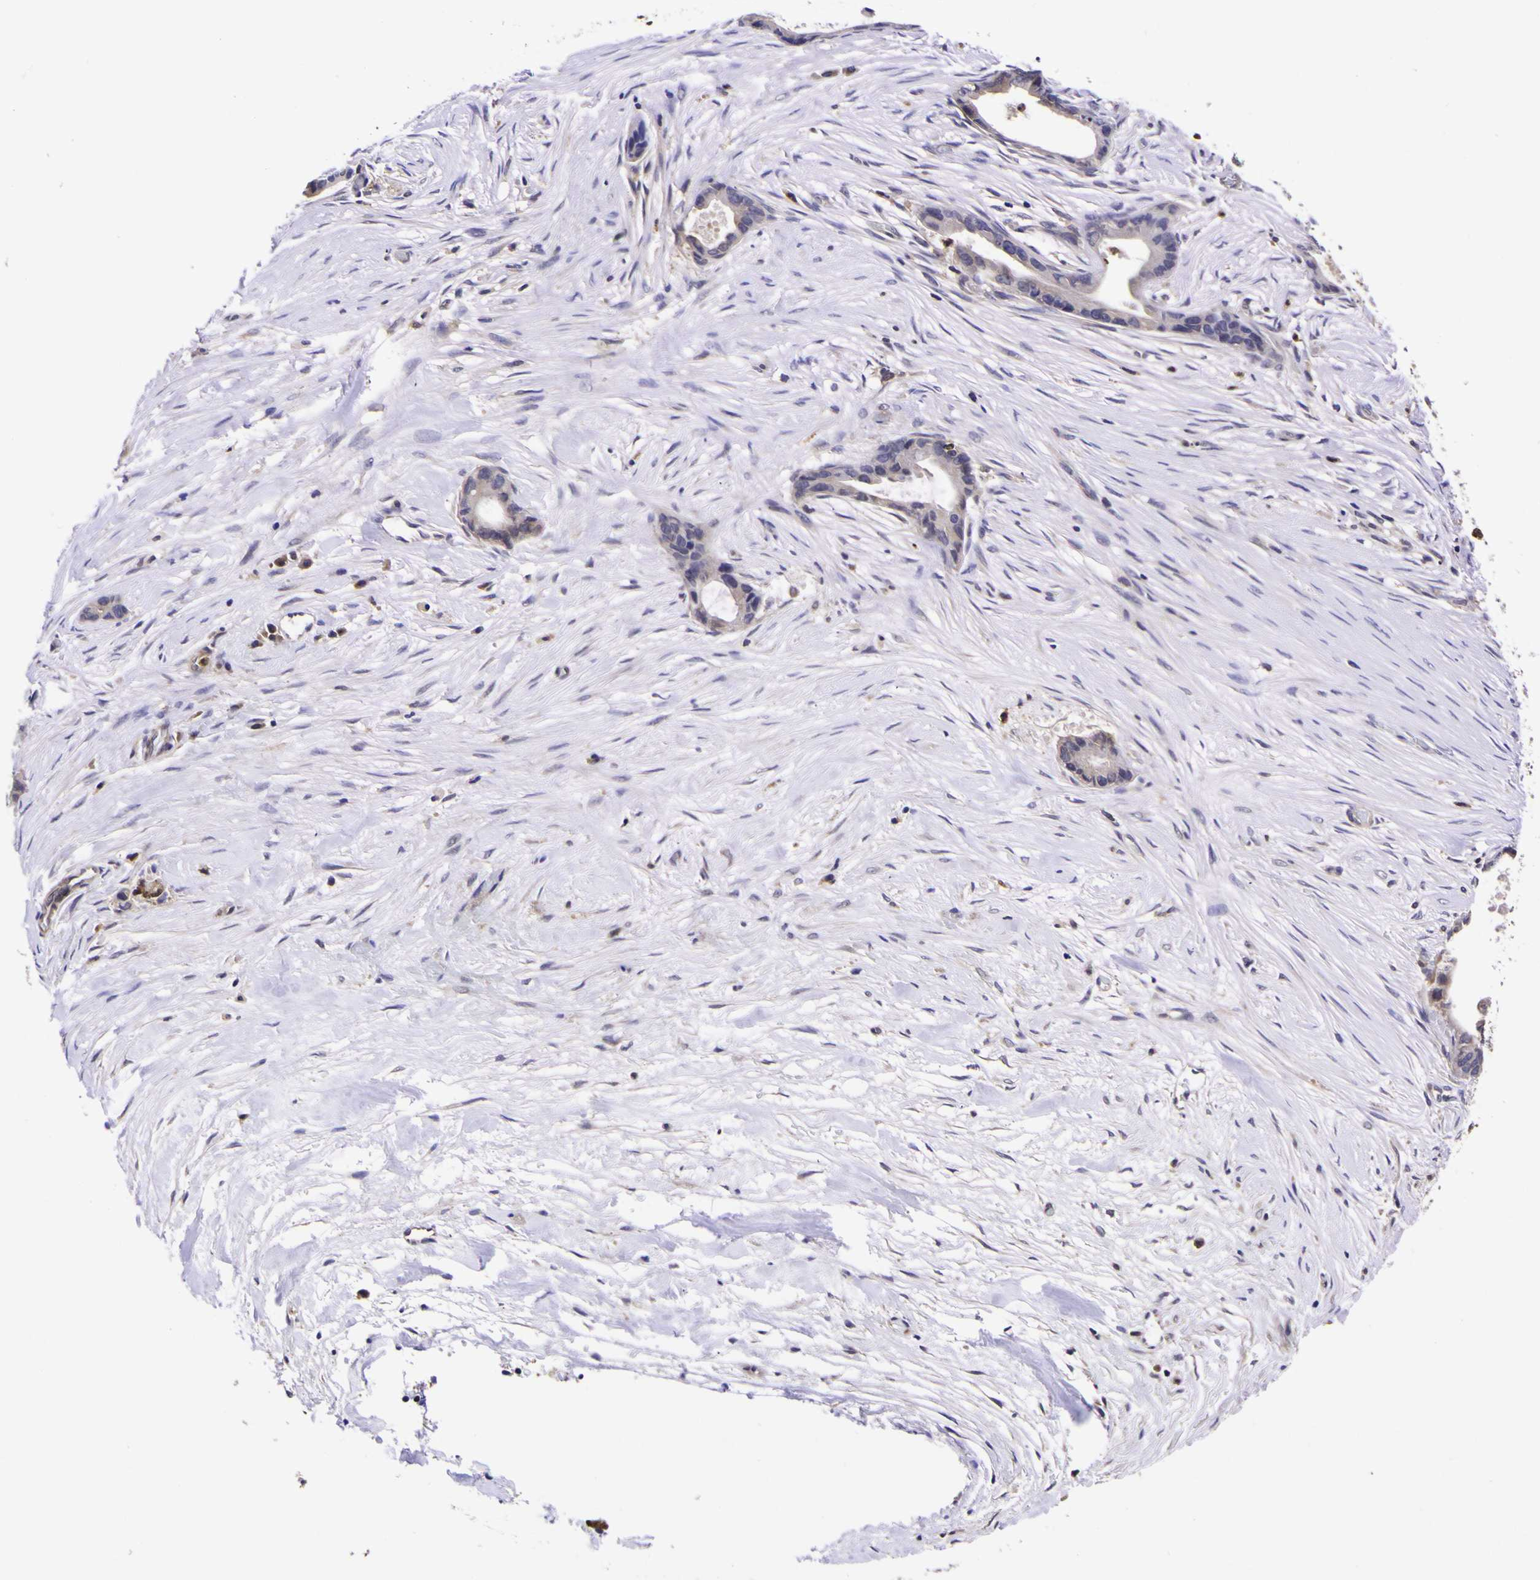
{"staining": {"intensity": "negative", "quantity": "none", "location": "none"}, "tissue": "liver cancer", "cell_type": "Tumor cells", "image_type": "cancer", "snomed": [{"axis": "morphology", "description": "Cholangiocarcinoma"}, {"axis": "topography", "description": "Liver"}], "caption": "Immunohistochemical staining of cholangiocarcinoma (liver) reveals no significant staining in tumor cells.", "gene": "MAPK14", "patient": {"sex": "female", "age": 55}}